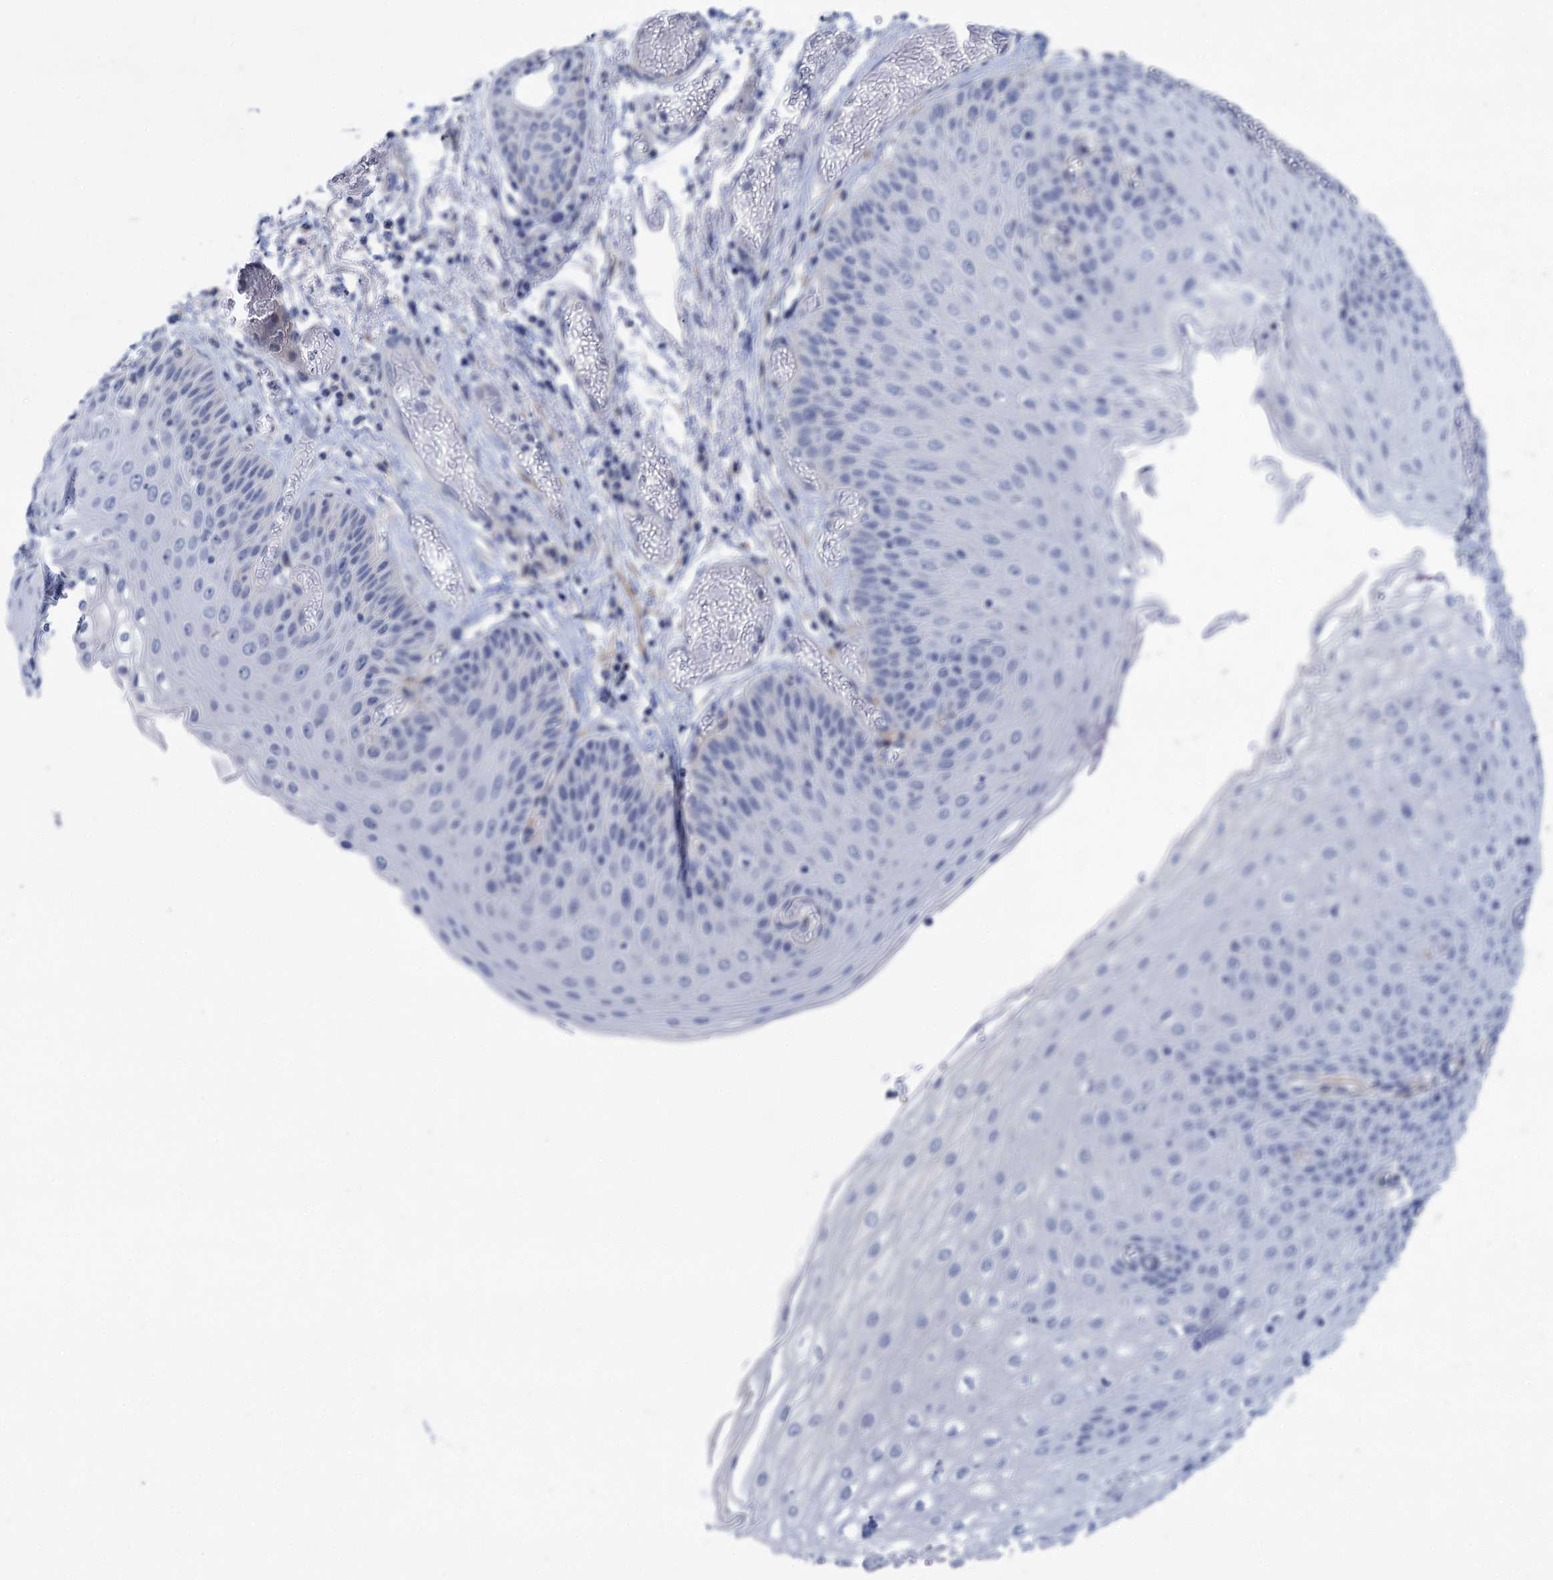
{"staining": {"intensity": "negative", "quantity": "none", "location": "none"}, "tissue": "esophagus", "cell_type": "Squamous epithelial cells", "image_type": "normal", "snomed": [{"axis": "morphology", "description": "Normal tissue, NOS"}, {"axis": "topography", "description": "Esophagus"}], "caption": "This image is of normal esophagus stained with IHC to label a protein in brown with the nuclei are counter-stained blue. There is no expression in squamous epithelial cells. (Stains: DAB IHC with hematoxylin counter stain, Microscopy: brightfield microscopy at high magnification).", "gene": "CHDH", "patient": {"sex": "male", "age": 81}}